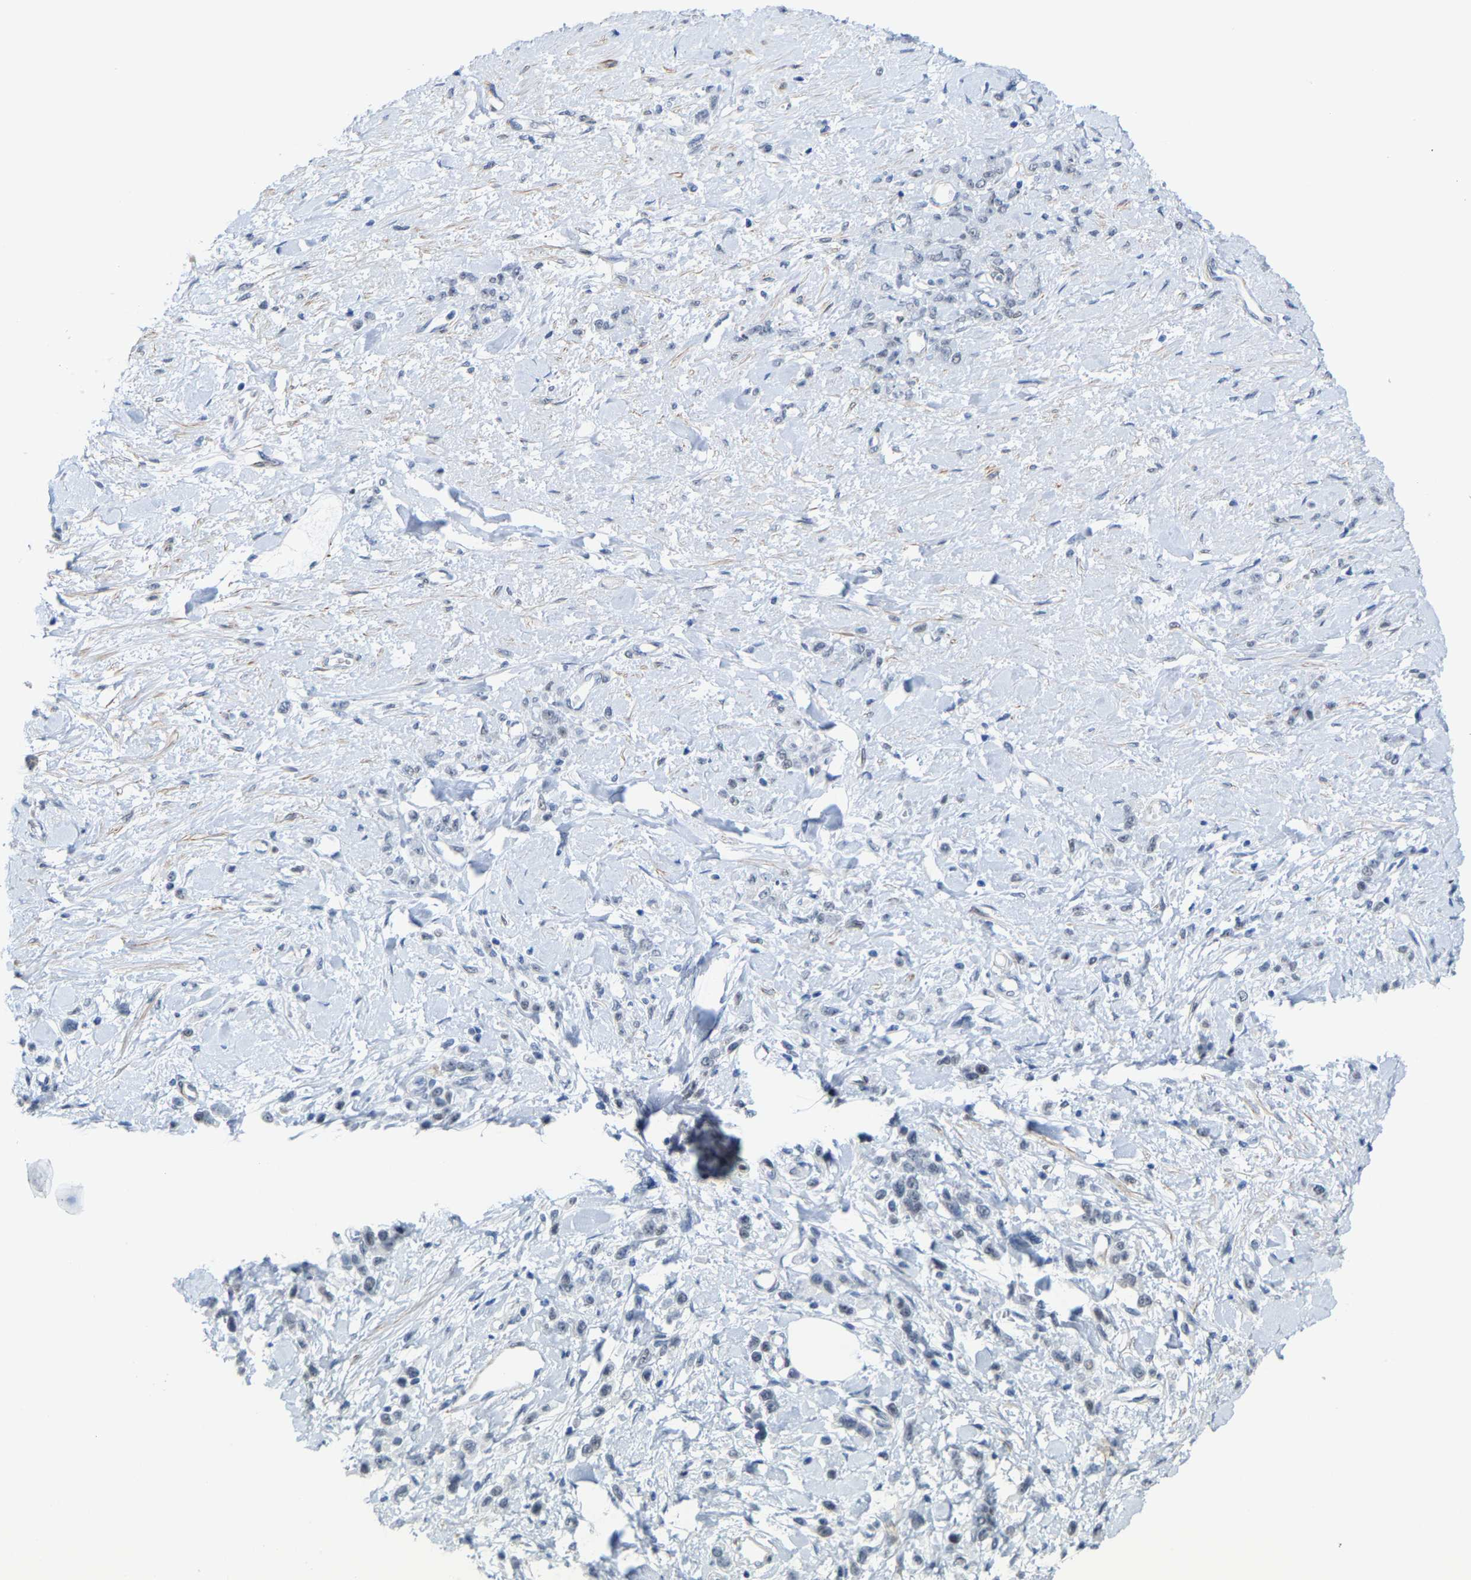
{"staining": {"intensity": "negative", "quantity": "none", "location": "none"}, "tissue": "stomach cancer", "cell_type": "Tumor cells", "image_type": "cancer", "snomed": [{"axis": "morphology", "description": "Normal tissue, NOS"}, {"axis": "morphology", "description": "Adenocarcinoma, NOS"}, {"axis": "topography", "description": "Stomach"}], "caption": "There is no significant expression in tumor cells of stomach adenocarcinoma. Brightfield microscopy of immunohistochemistry (IHC) stained with DAB (brown) and hematoxylin (blue), captured at high magnification.", "gene": "FAM180A", "patient": {"sex": "male", "age": 82}}